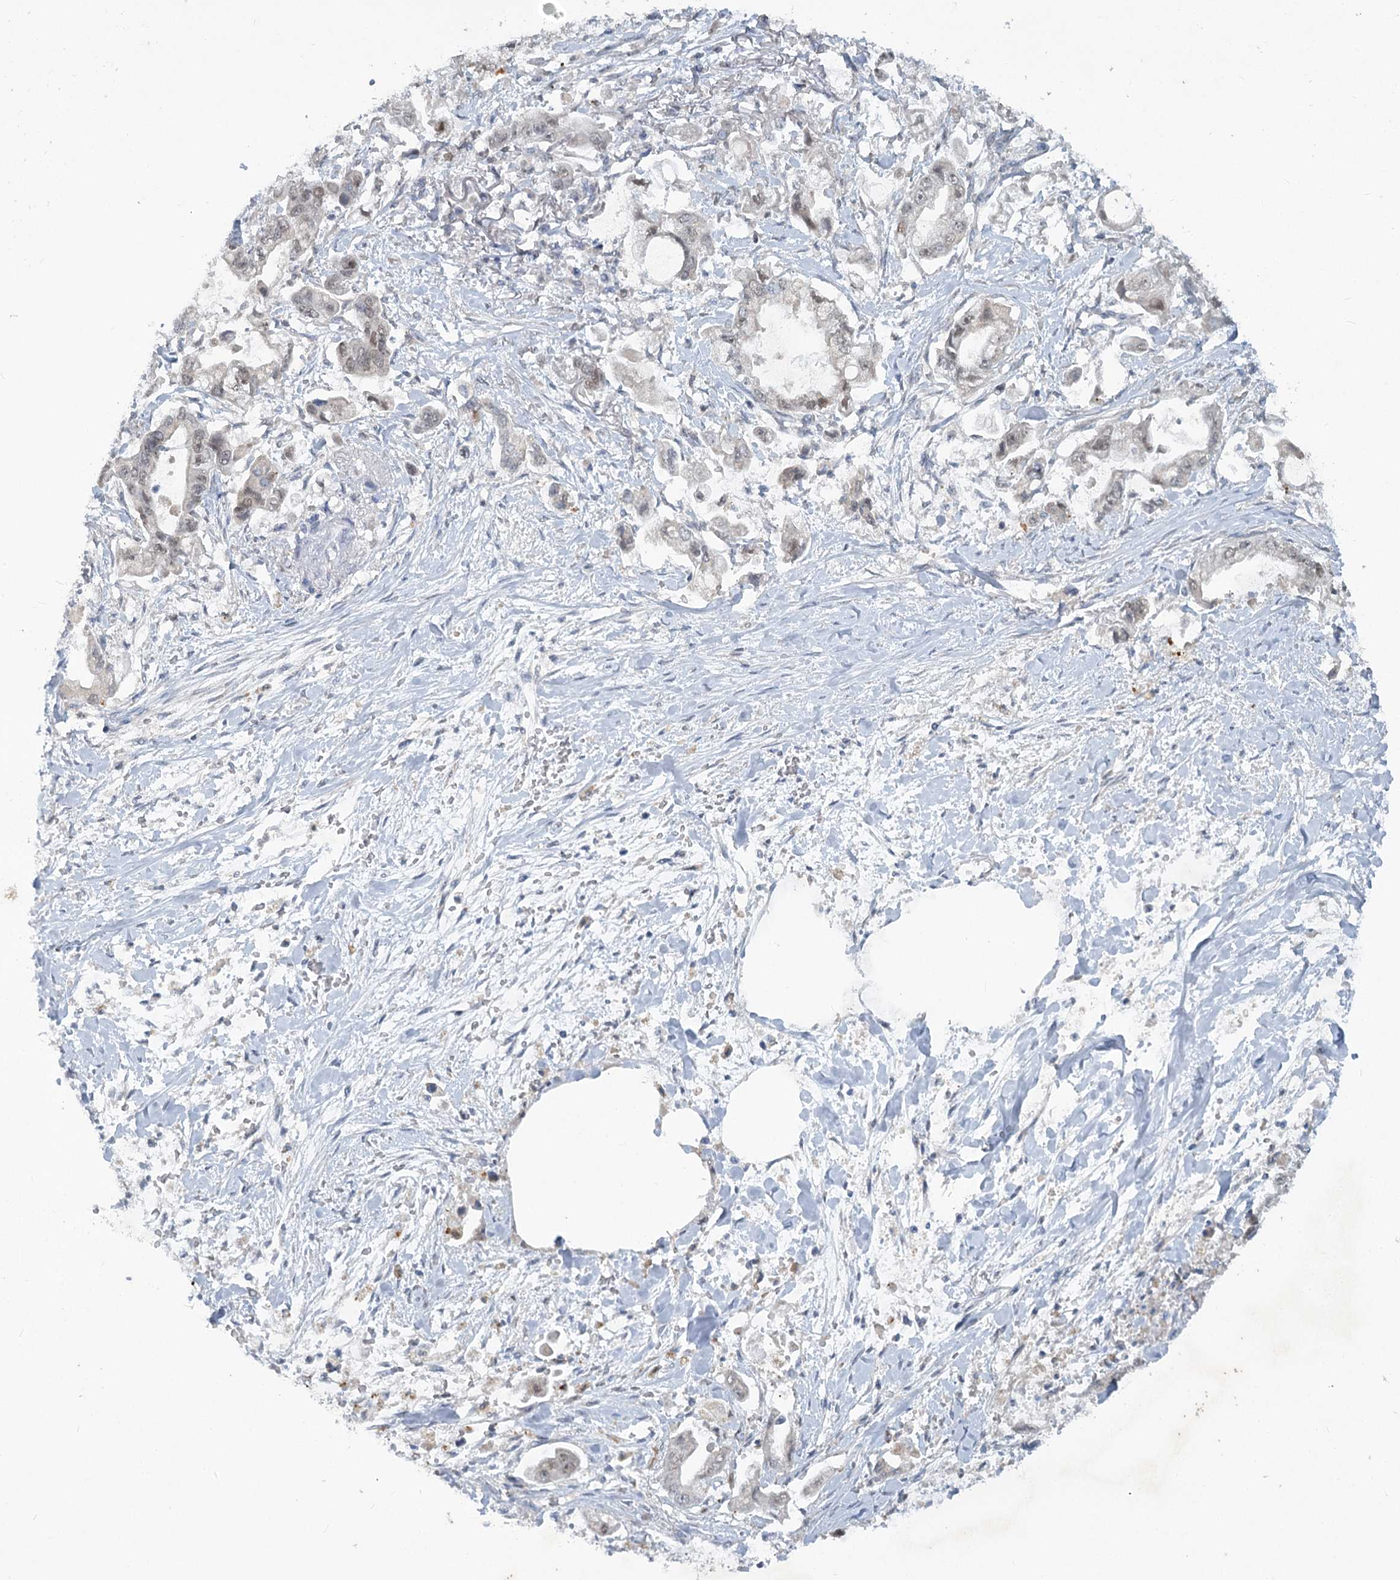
{"staining": {"intensity": "weak", "quantity": "25%-75%", "location": "nuclear"}, "tissue": "stomach cancer", "cell_type": "Tumor cells", "image_type": "cancer", "snomed": [{"axis": "morphology", "description": "Adenocarcinoma, NOS"}, {"axis": "topography", "description": "Stomach"}], "caption": "Adenocarcinoma (stomach) tissue displays weak nuclear positivity in approximately 25%-75% of tumor cells, visualized by immunohistochemistry.", "gene": "ABITRAM", "patient": {"sex": "male", "age": 62}}